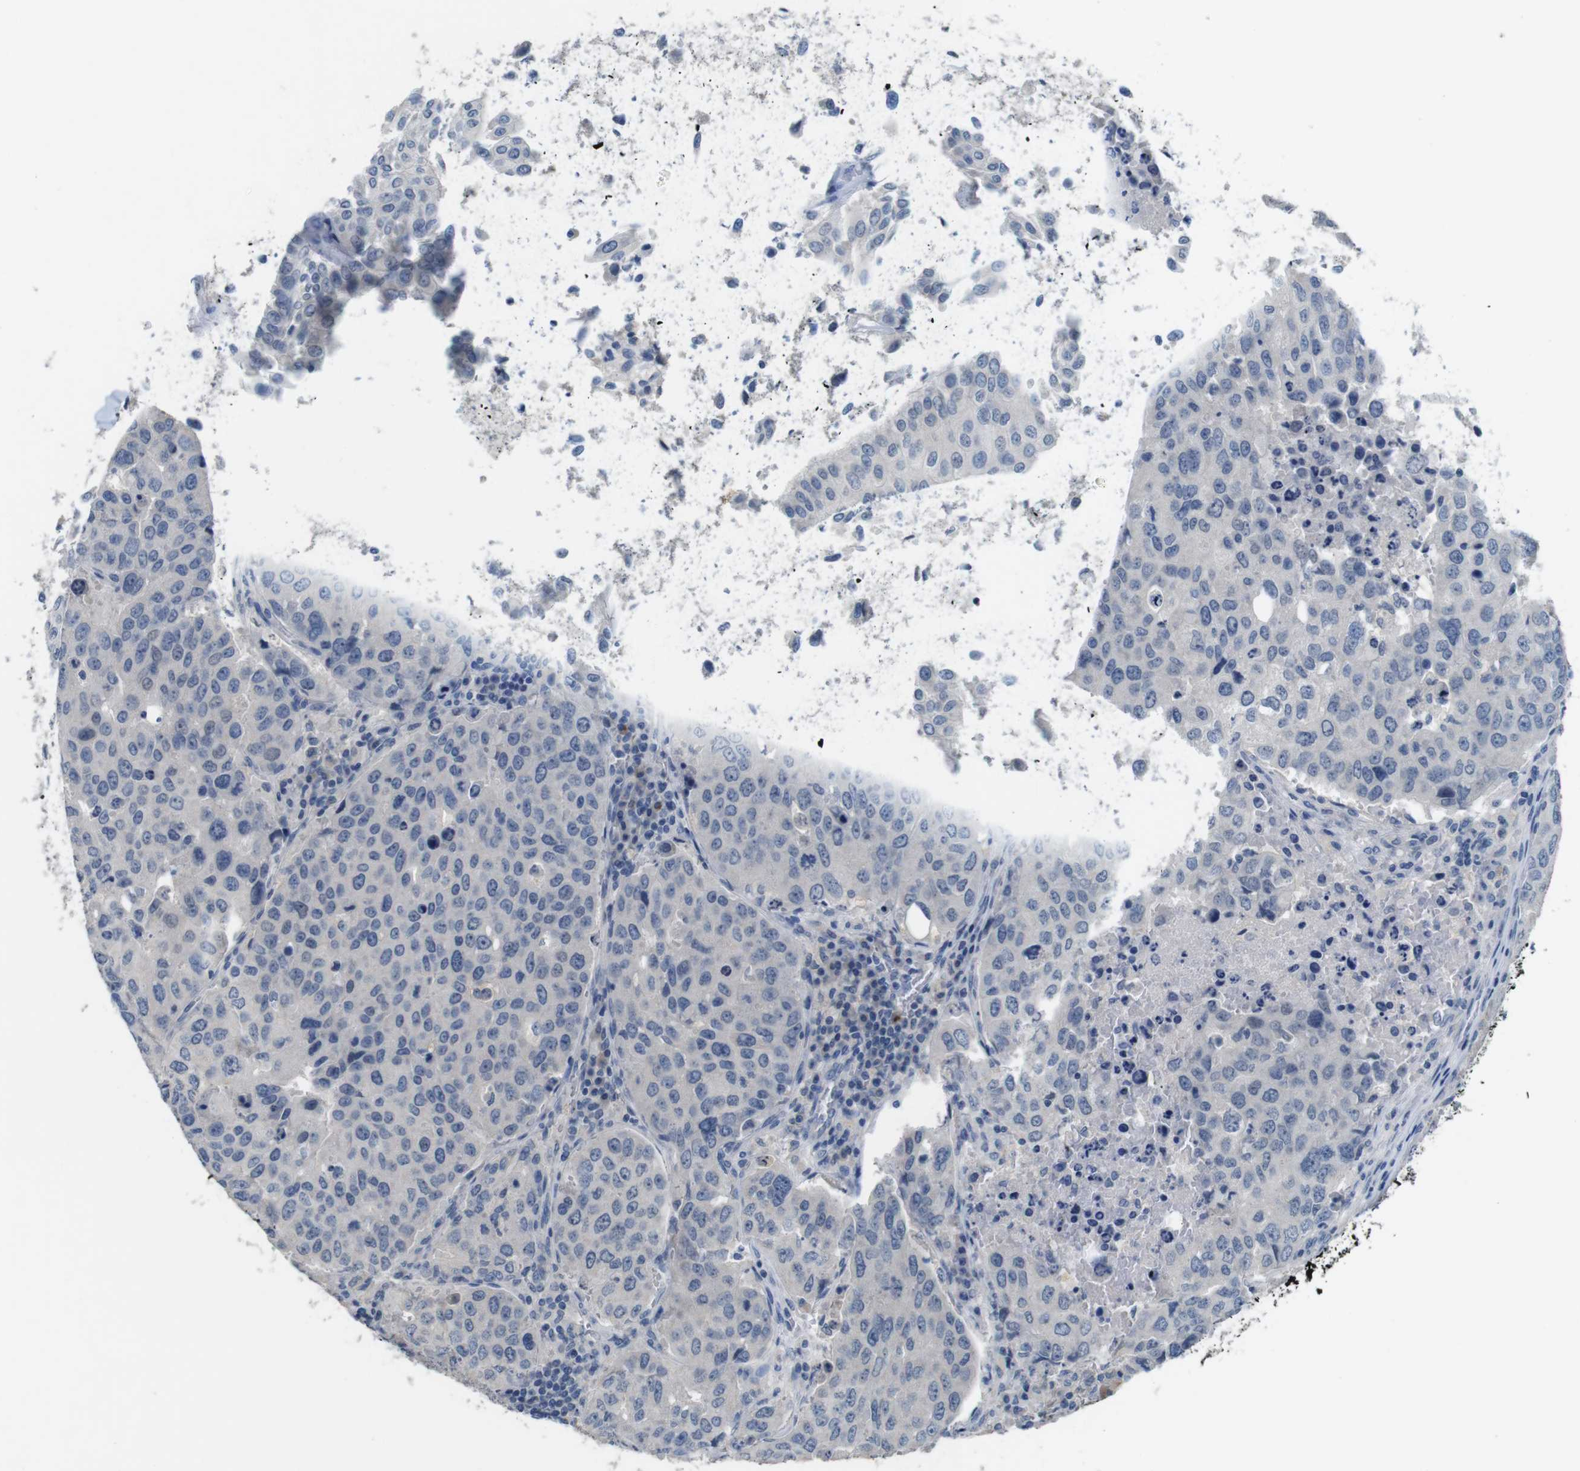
{"staining": {"intensity": "negative", "quantity": "none", "location": "none"}, "tissue": "urothelial cancer", "cell_type": "Tumor cells", "image_type": "cancer", "snomed": [{"axis": "morphology", "description": "Urothelial carcinoma, High grade"}, {"axis": "topography", "description": "Lymph node"}, {"axis": "topography", "description": "Urinary bladder"}], "caption": "The IHC image has no significant staining in tumor cells of urothelial carcinoma (high-grade) tissue.", "gene": "SLC2A8", "patient": {"sex": "male", "age": 51}}